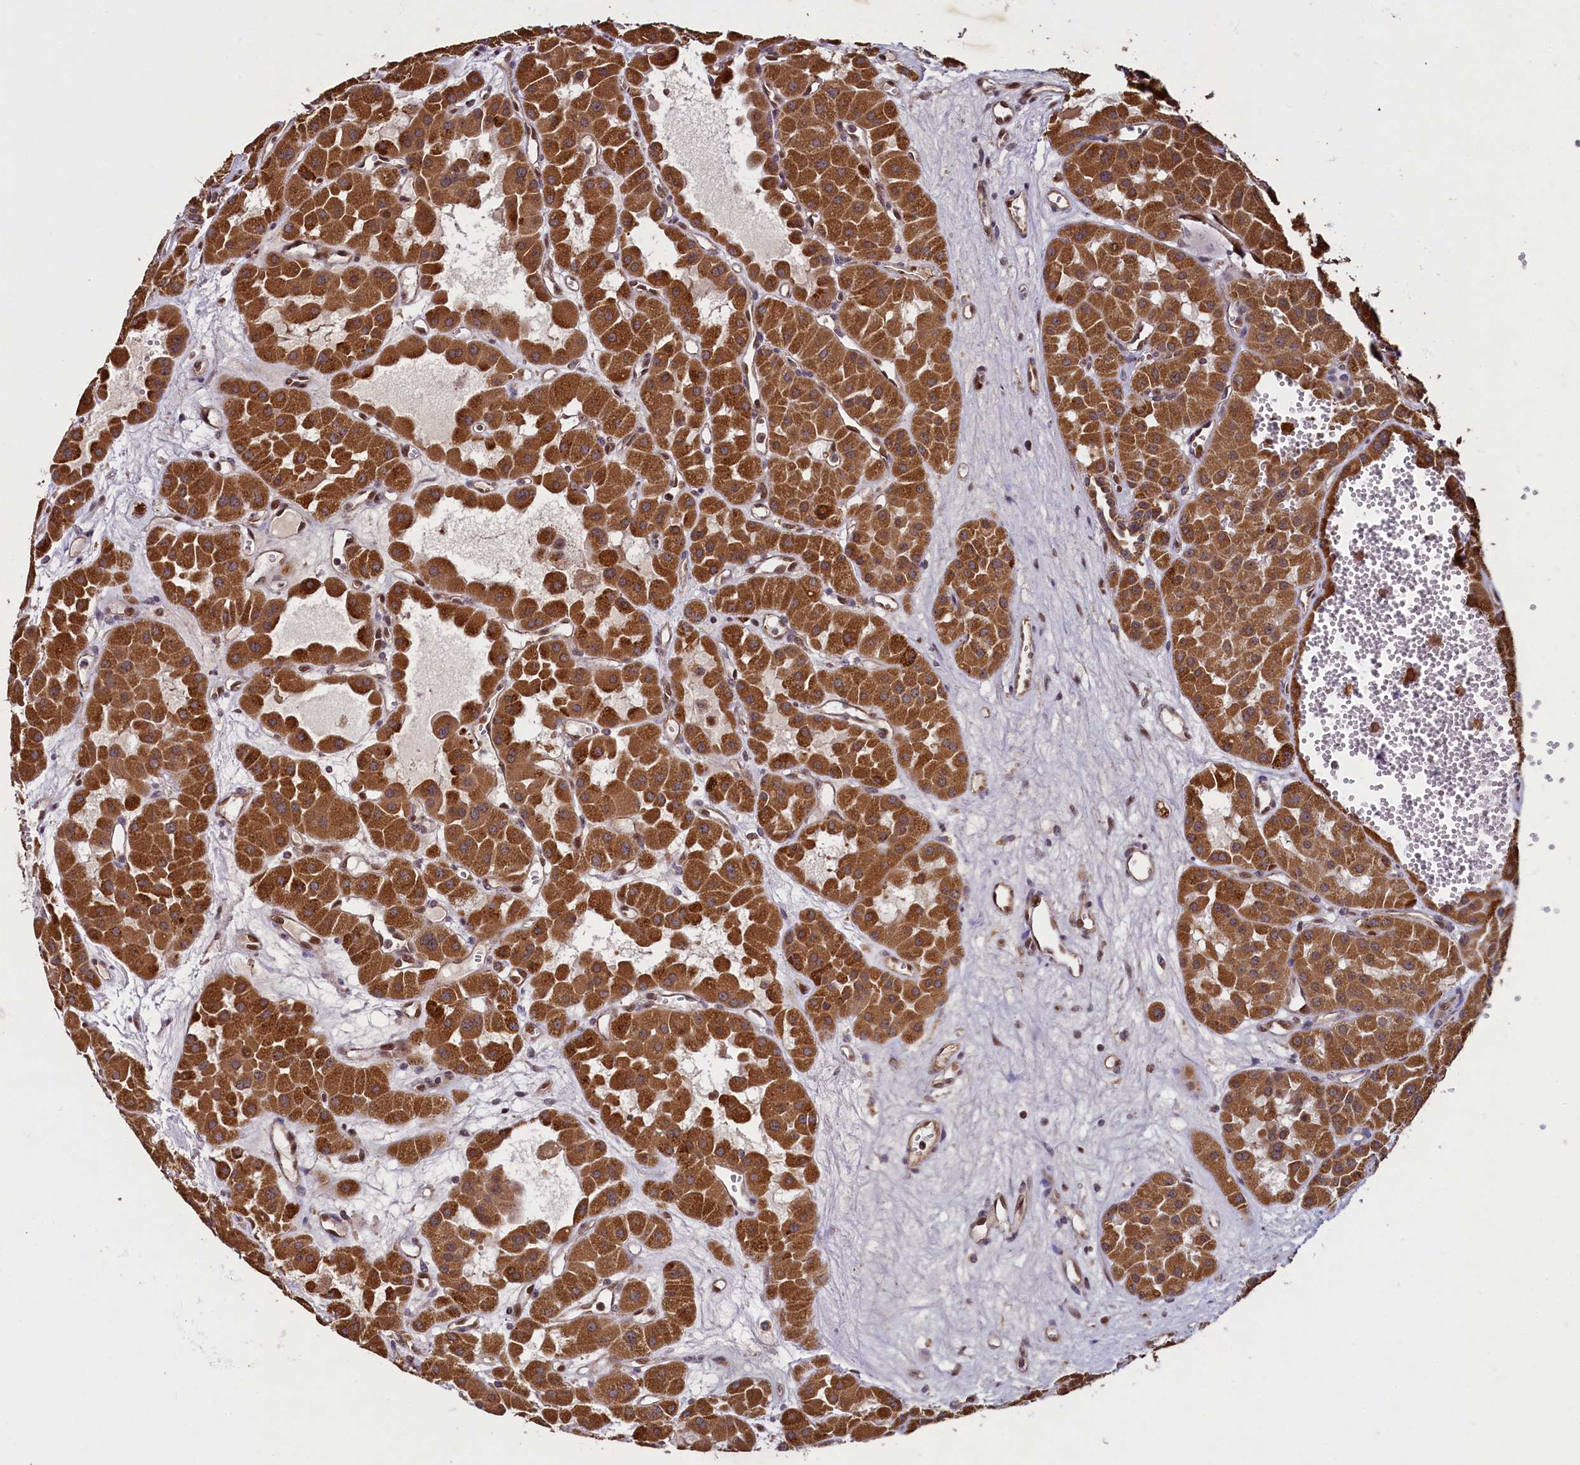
{"staining": {"intensity": "strong", "quantity": ">75%", "location": "cytoplasmic/membranous"}, "tissue": "renal cancer", "cell_type": "Tumor cells", "image_type": "cancer", "snomed": [{"axis": "morphology", "description": "Carcinoma, NOS"}, {"axis": "topography", "description": "Kidney"}], "caption": "Renal cancer stained with DAB IHC displays high levels of strong cytoplasmic/membranous positivity in approximately >75% of tumor cells.", "gene": "ZNF577", "patient": {"sex": "female", "age": 75}}